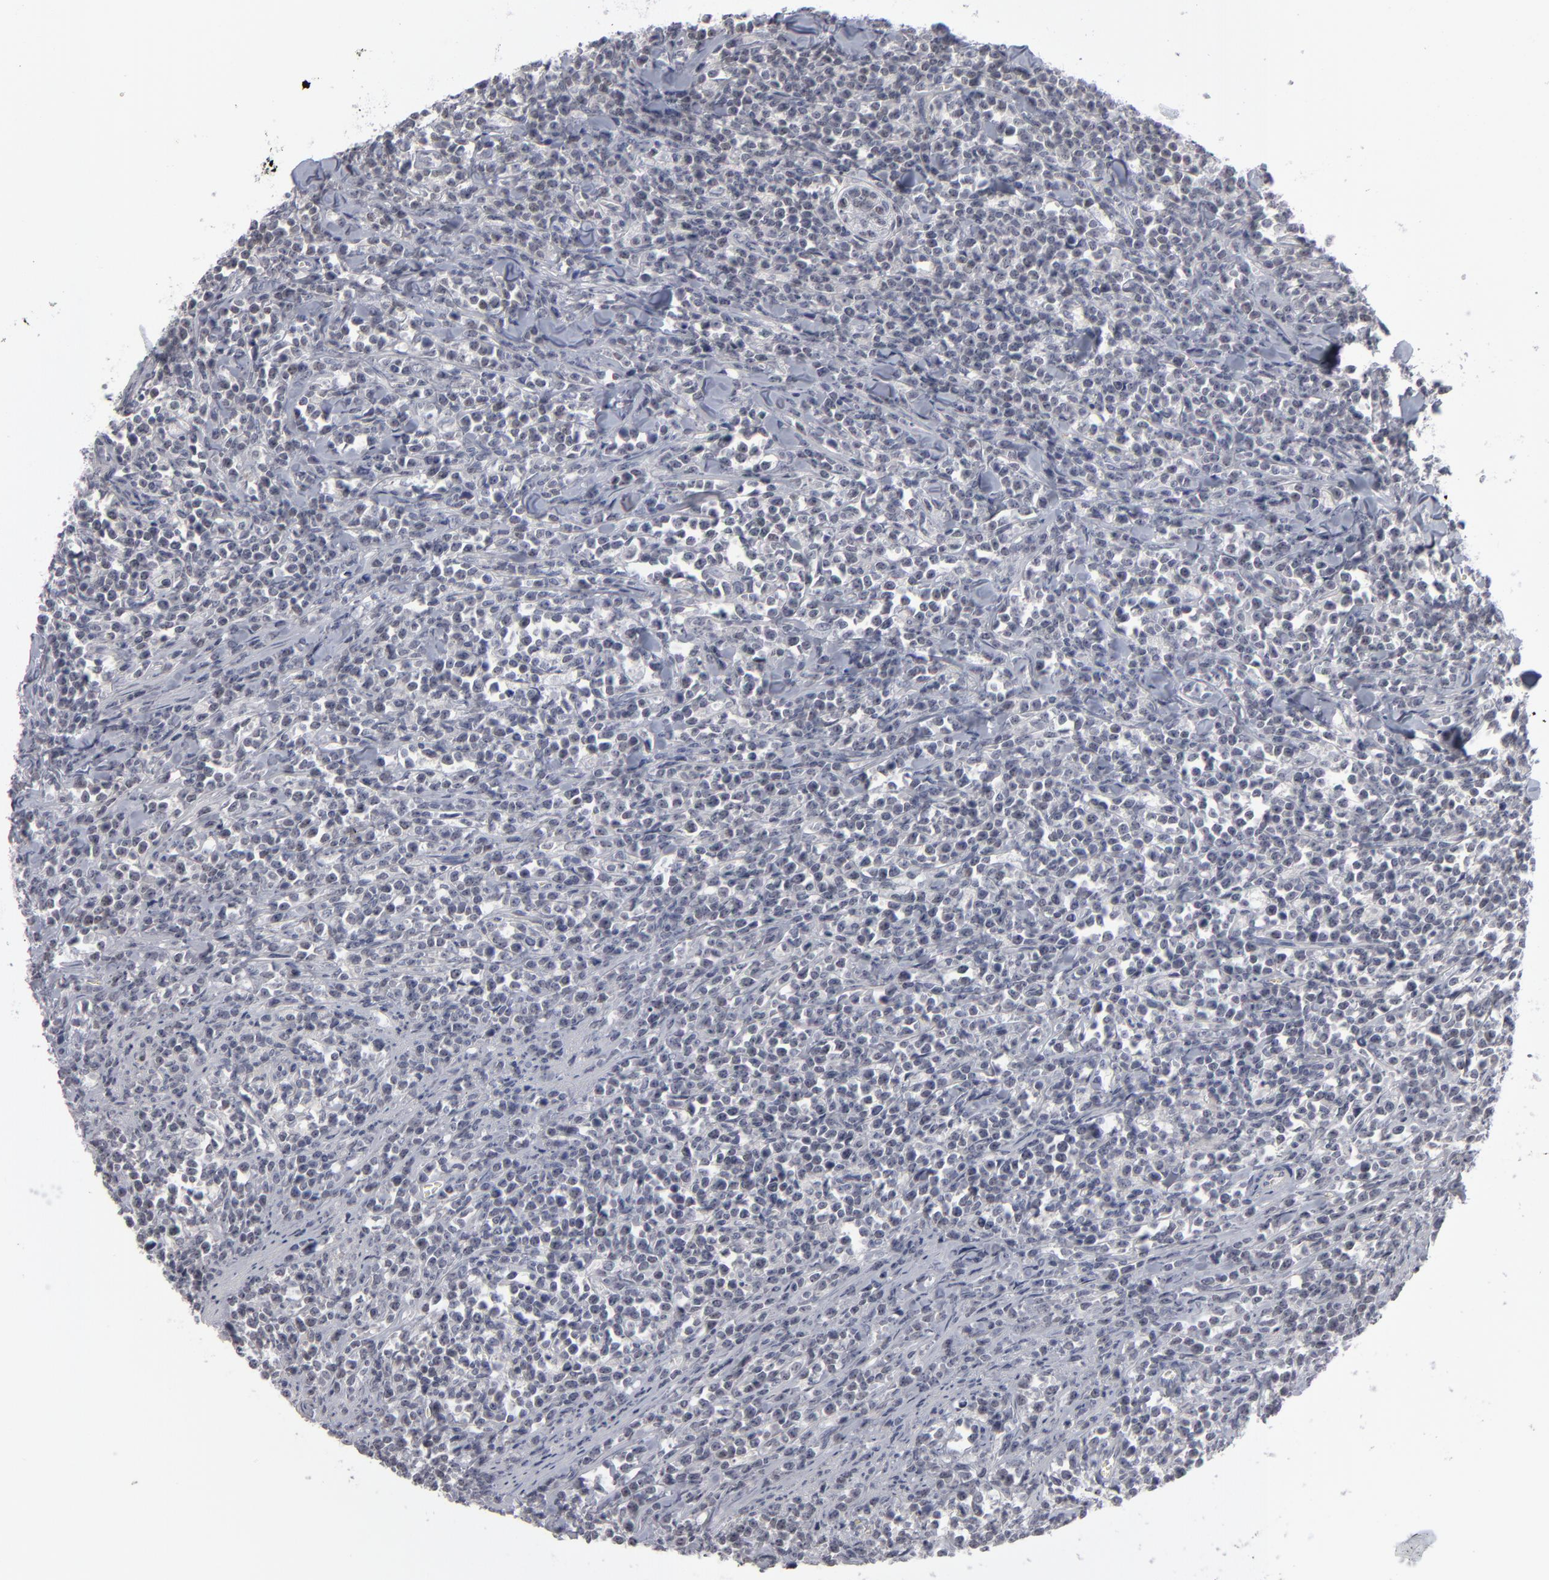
{"staining": {"intensity": "negative", "quantity": "none", "location": "none"}, "tissue": "lymphoma", "cell_type": "Tumor cells", "image_type": "cancer", "snomed": [{"axis": "morphology", "description": "Malignant lymphoma, non-Hodgkin's type, High grade"}, {"axis": "topography", "description": "Small intestine"}, {"axis": "topography", "description": "Colon"}], "caption": "Immunohistochemical staining of high-grade malignant lymphoma, non-Hodgkin's type exhibits no significant positivity in tumor cells.", "gene": "KIAA1210", "patient": {"sex": "male", "age": 8}}